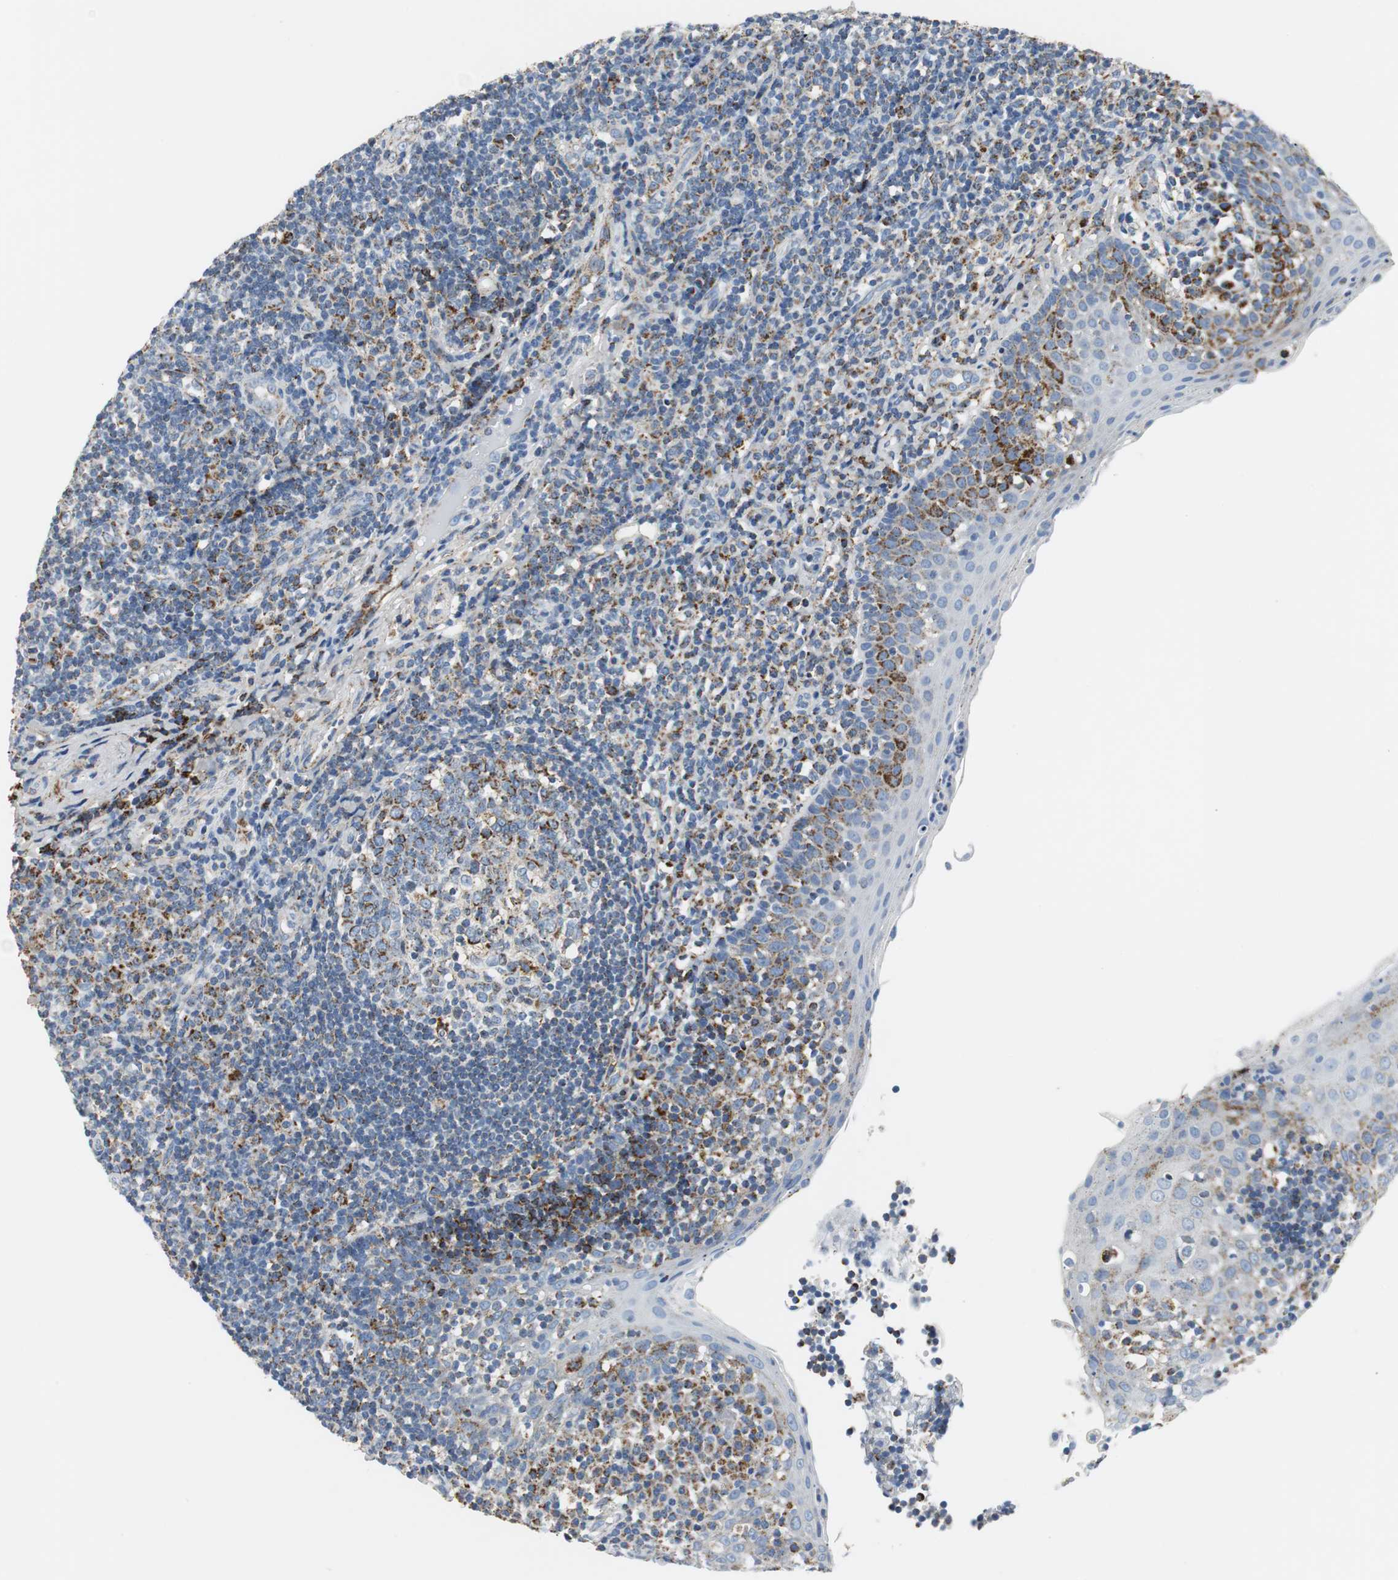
{"staining": {"intensity": "strong", "quantity": "25%-75%", "location": "cytoplasmic/membranous"}, "tissue": "tonsil", "cell_type": "Germinal center cells", "image_type": "normal", "snomed": [{"axis": "morphology", "description": "Normal tissue, NOS"}, {"axis": "topography", "description": "Tonsil"}], "caption": "IHC micrograph of unremarkable tonsil stained for a protein (brown), which reveals high levels of strong cytoplasmic/membranous expression in about 25%-75% of germinal center cells.", "gene": "C1QTNF7", "patient": {"sex": "female", "age": 40}}